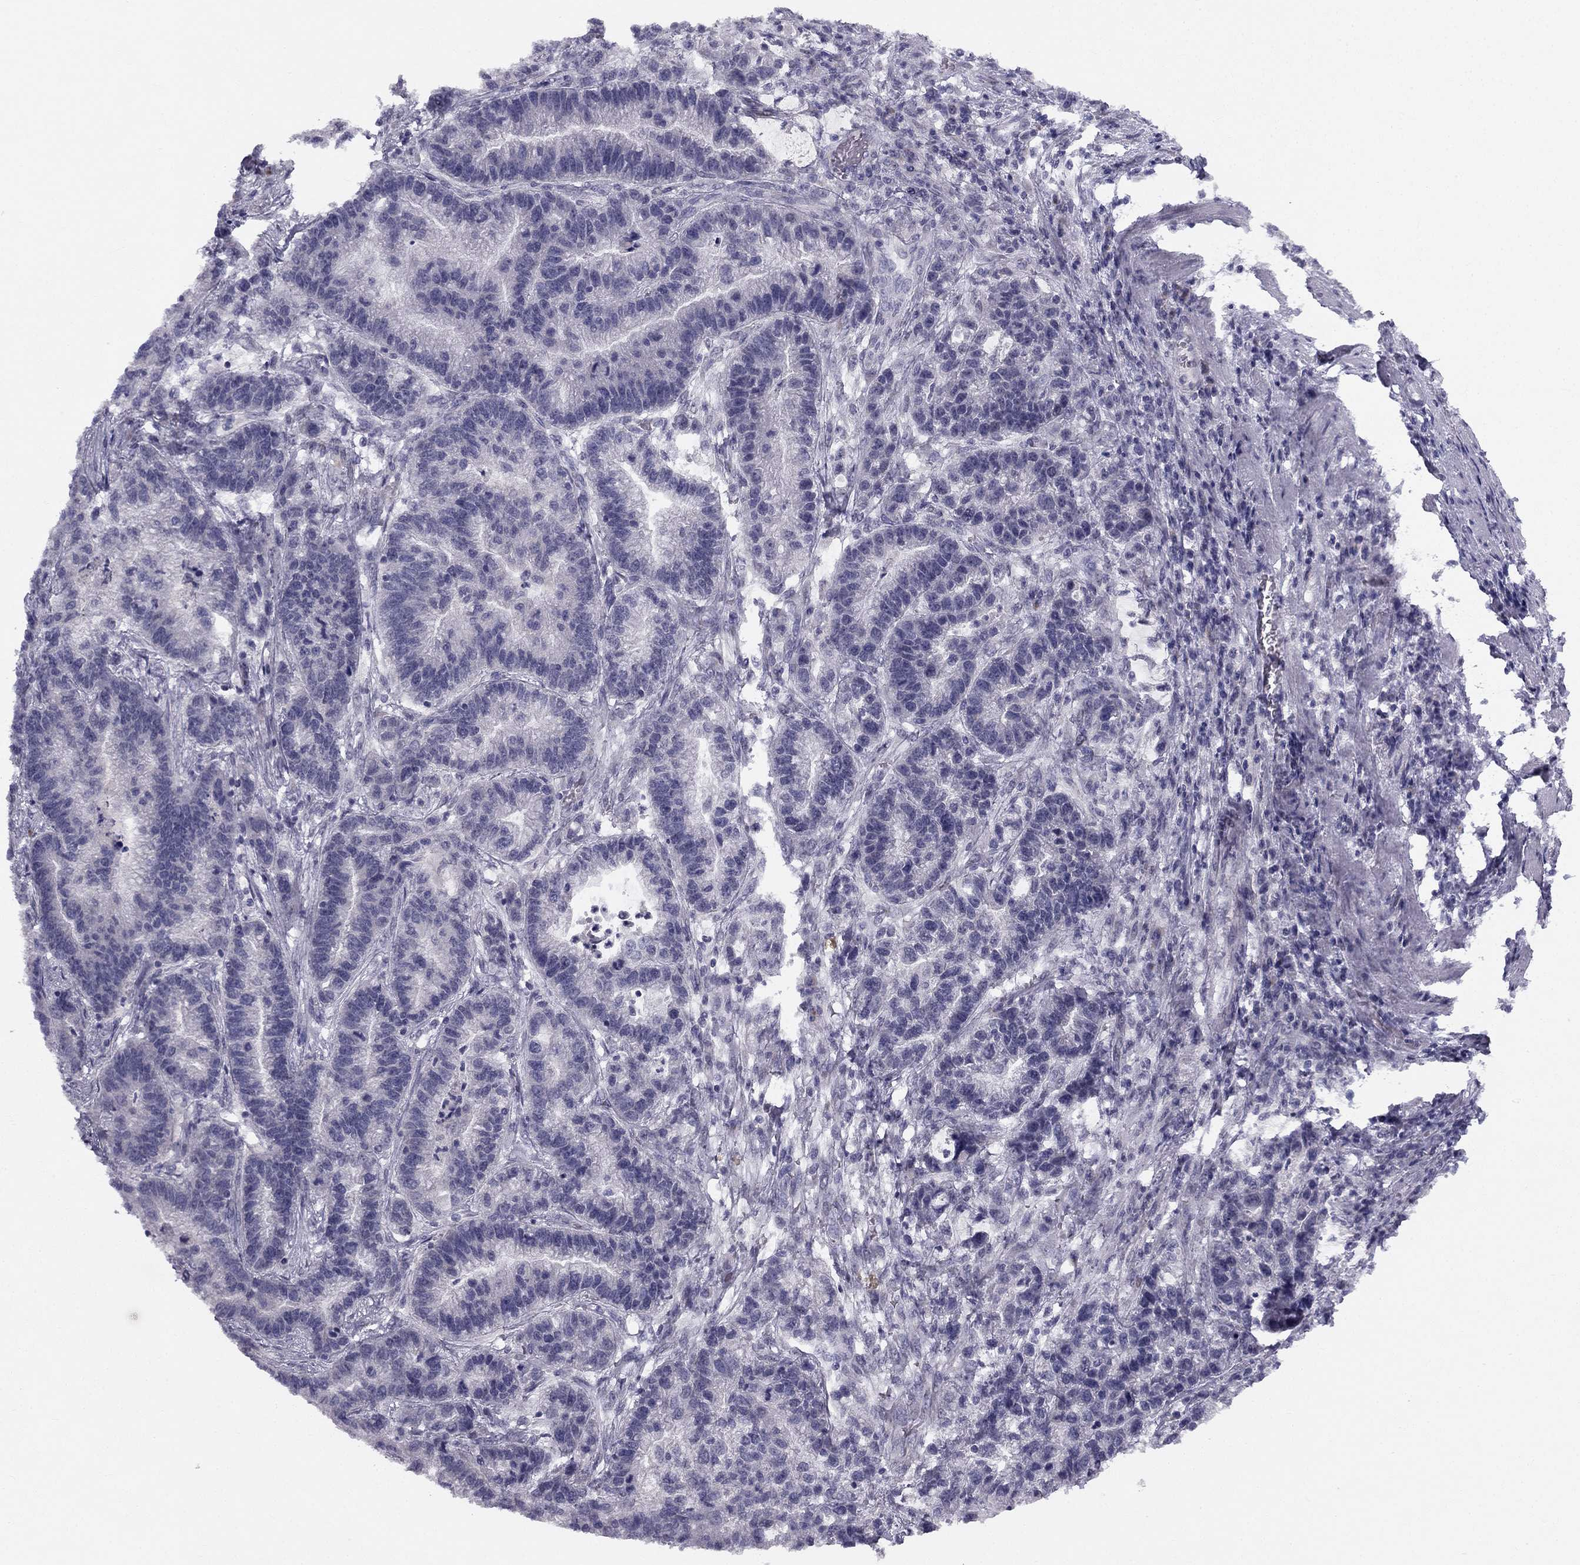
{"staining": {"intensity": "negative", "quantity": "none", "location": "none"}, "tissue": "stomach cancer", "cell_type": "Tumor cells", "image_type": "cancer", "snomed": [{"axis": "morphology", "description": "Adenocarcinoma, NOS"}, {"axis": "topography", "description": "Stomach"}], "caption": "Stomach cancer (adenocarcinoma) stained for a protein using immunohistochemistry (IHC) exhibits no positivity tumor cells.", "gene": "TRPS1", "patient": {"sex": "male", "age": 83}}